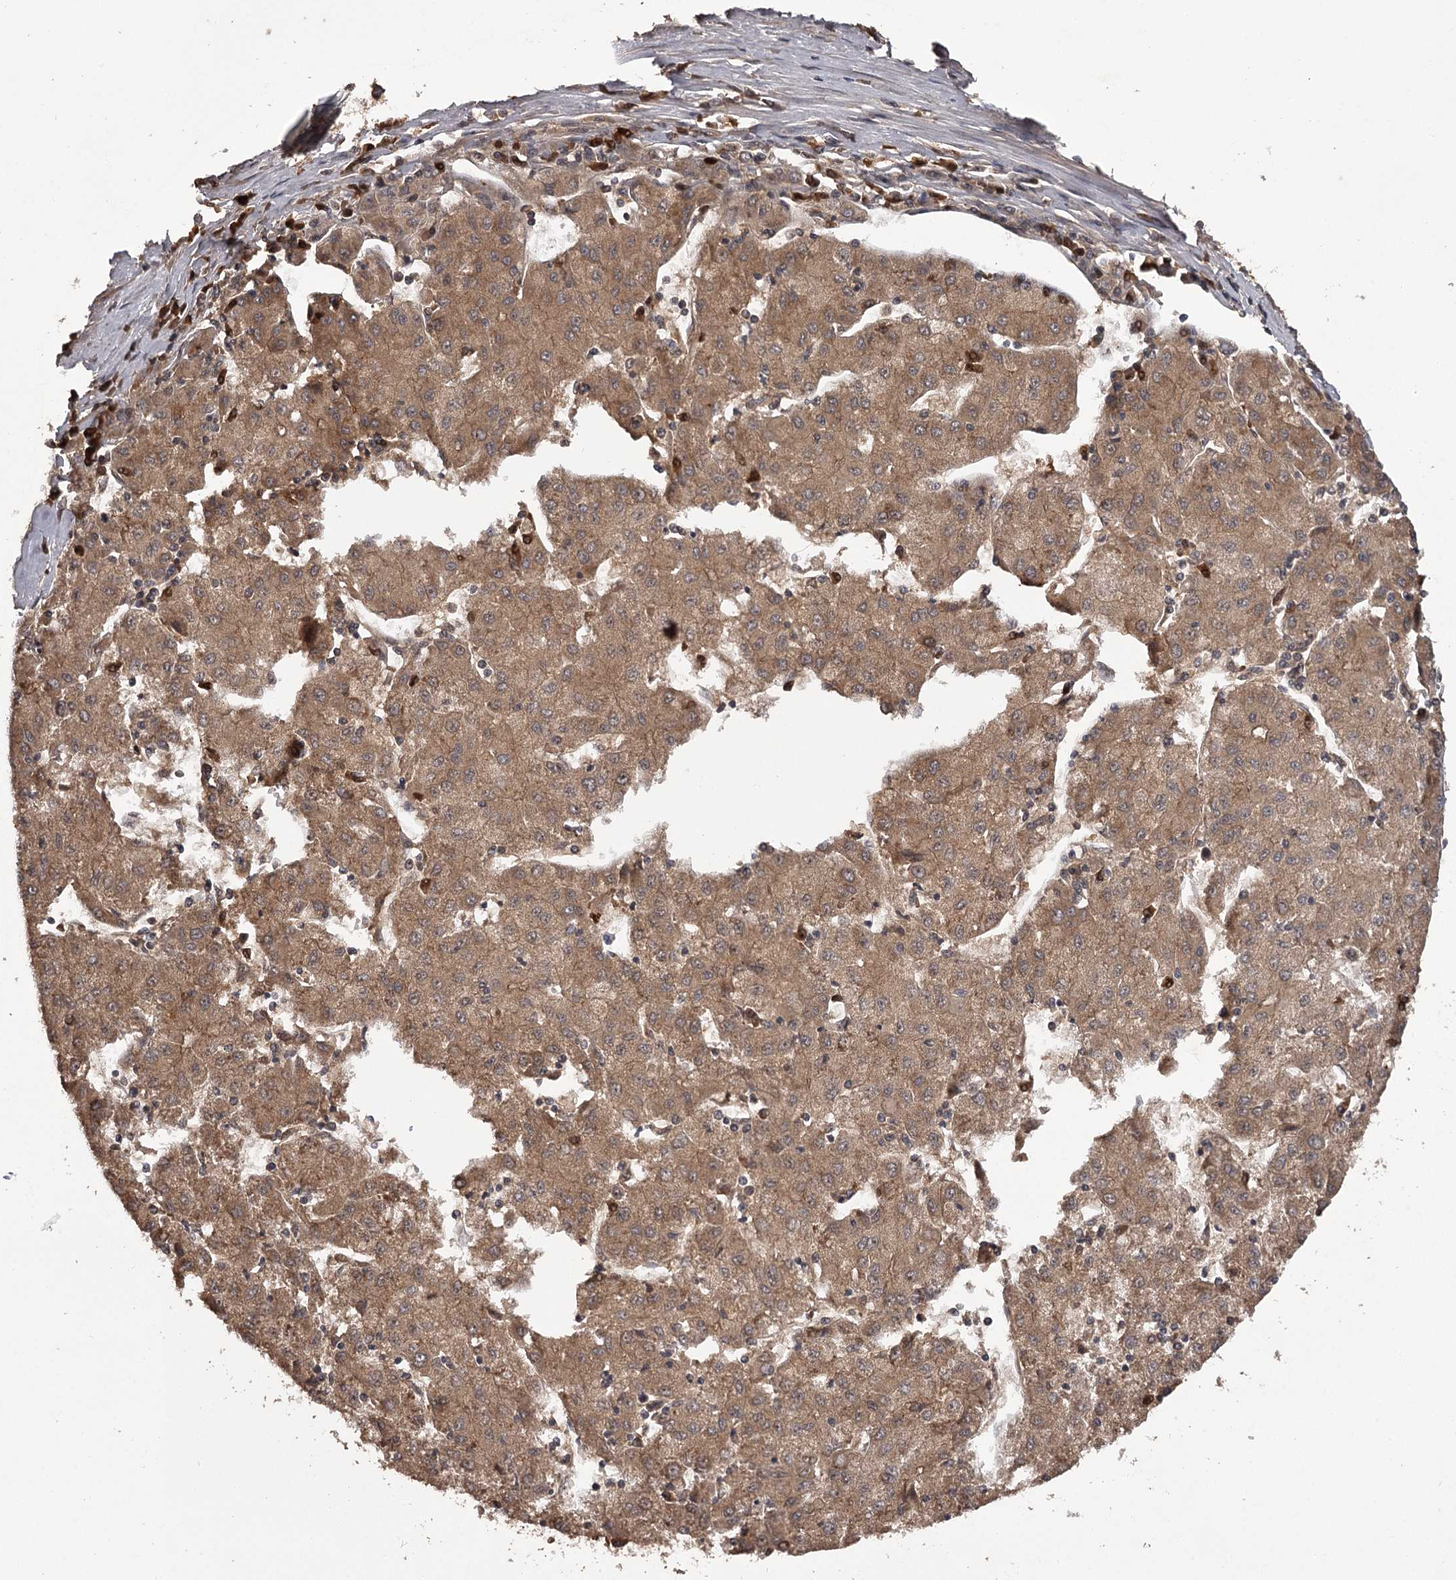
{"staining": {"intensity": "moderate", "quantity": ">75%", "location": "cytoplasmic/membranous"}, "tissue": "liver cancer", "cell_type": "Tumor cells", "image_type": "cancer", "snomed": [{"axis": "morphology", "description": "Carcinoma, Hepatocellular, NOS"}, {"axis": "topography", "description": "Liver"}], "caption": "An immunohistochemistry (IHC) image of tumor tissue is shown. Protein staining in brown highlights moderate cytoplasmic/membranous positivity in liver cancer within tumor cells.", "gene": "TTC12", "patient": {"sex": "male", "age": 72}}